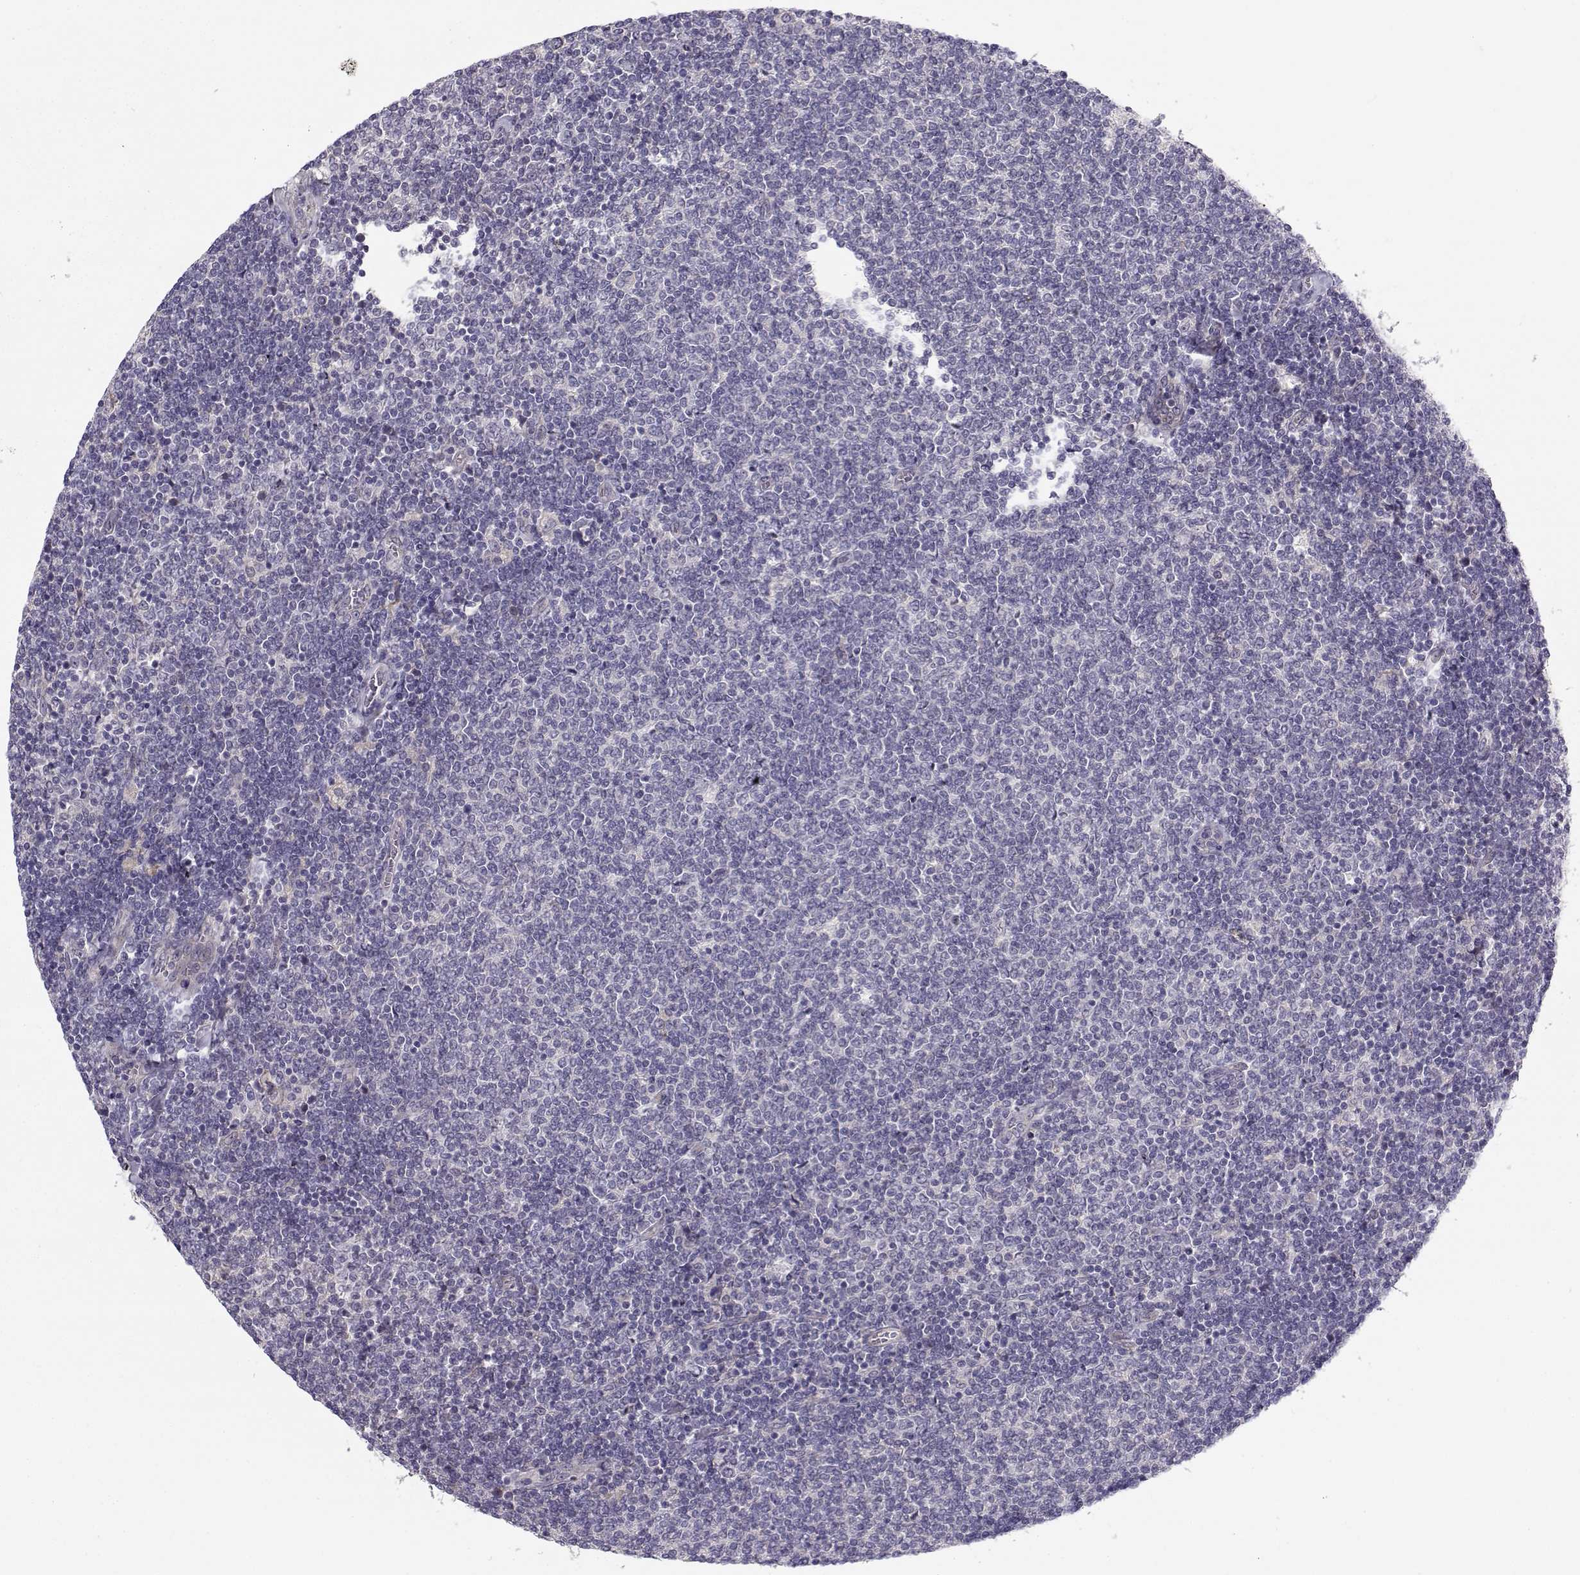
{"staining": {"intensity": "negative", "quantity": "none", "location": "none"}, "tissue": "lymphoma", "cell_type": "Tumor cells", "image_type": "cancer", "snomed": [{"axis": "morphology", "description": "Malignant lymphoma, non-Hodgkin's type, Low grade"}, {"axis": "topography", "description": "Lymph node"}], "caption": "Immunohistochemistry of human low-grade malignant lymphoma, non-Hodgkin's type shows no positivity in tumor cells.", "gene": "TMEM145", "patient": {"sex": "male", "age": 52}}